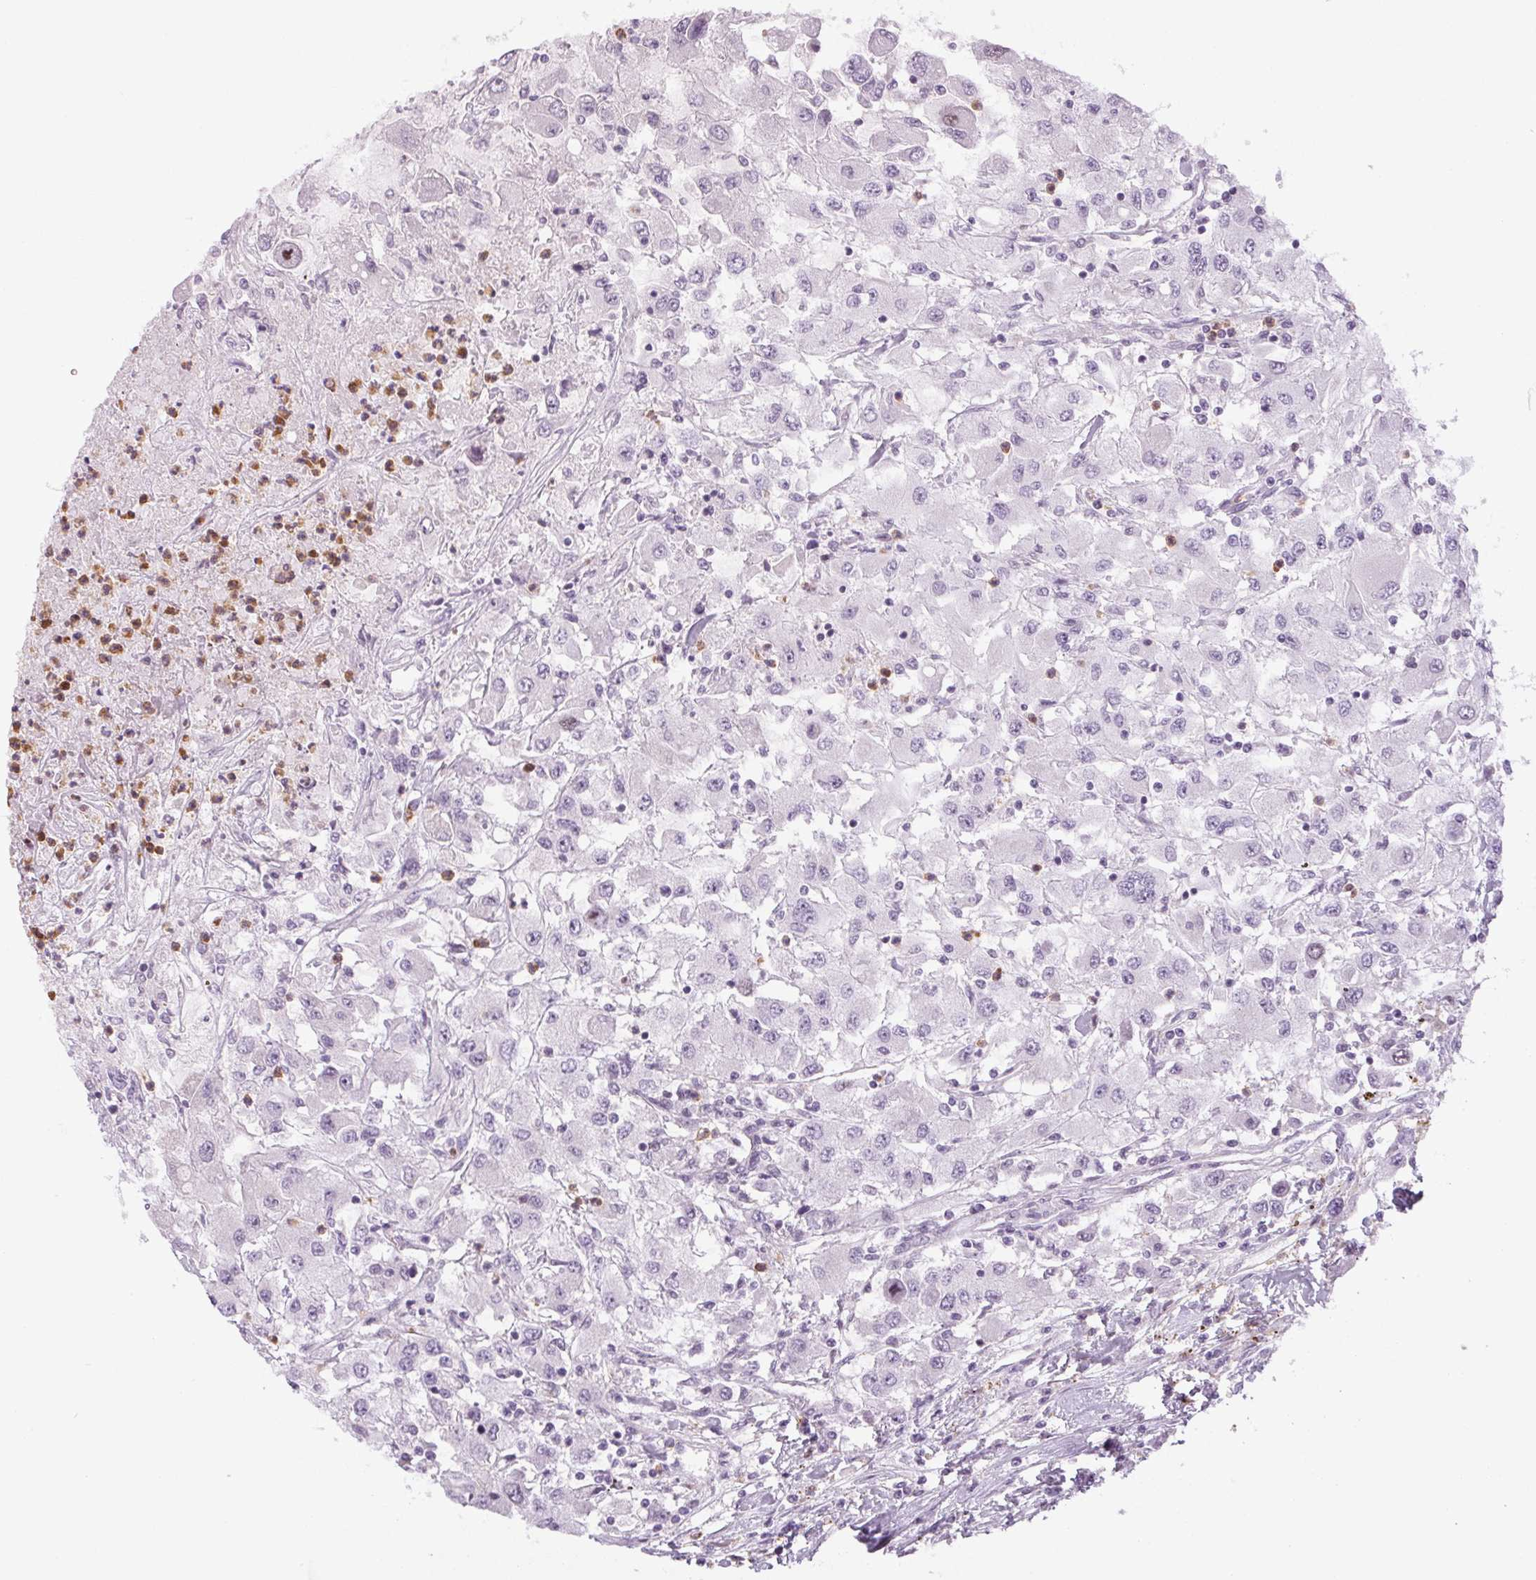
{"staining": {"intensity": "negative", "quantity": "none", "location": "none"}, "tissue": "renal cancer", "cell_type": "Tumor cells", "image_type": "cancer", "snomed": [{"axis": "morphology", "description": "Adenocarcinoma, NOS"}, {"axis": "topography", "description": "Kidney"}], "caption": "High magnification brightfield microscopy of renal adenocarcinoma stained with DAB (brown) and counterstained with hematoxylin (blue): tumor cells show no significant staining.", "gene": "SMIM6", "patient": {"sex": "female", "age": 67}}